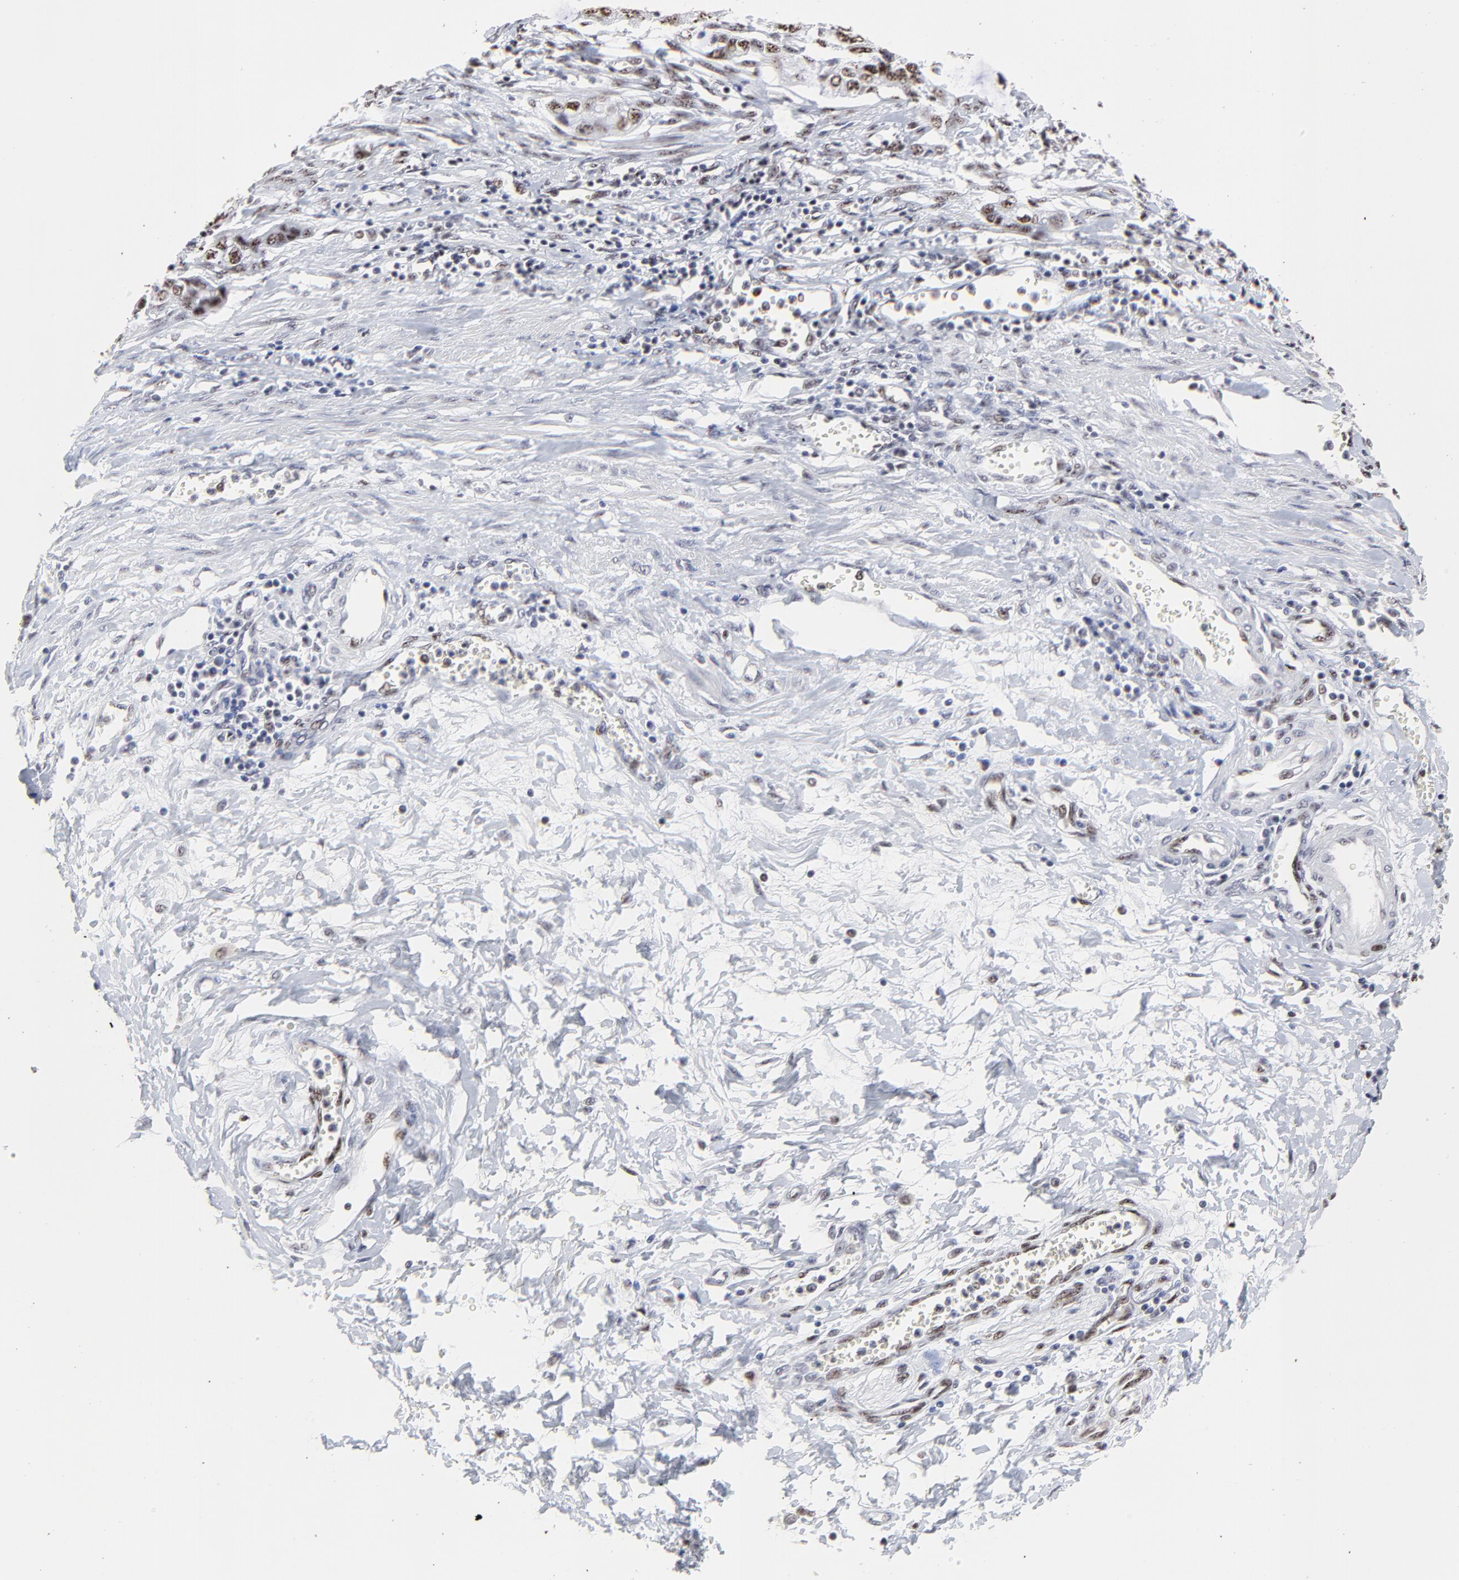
{"staining": {"intensity": "weak", "quantity": ">75%", "location": "nuclear"}, "tissue": "stomach cancer", "cell_type": "Tumor cells", "image_type": "cancer", "snomed": [{"axis": "morphology", "description": "Adenocarcinoma, NOS"}, {"axis": "topography", "description": "Stomach, upper"}], "caption": "Stomach cancer (adenocarcinoma) stained with a brown dye displays weak nuclear positive expression in approximately >75% of tumor cells.", "gene": "MBD4", "patient": {"sex": "female", "age": 52}}